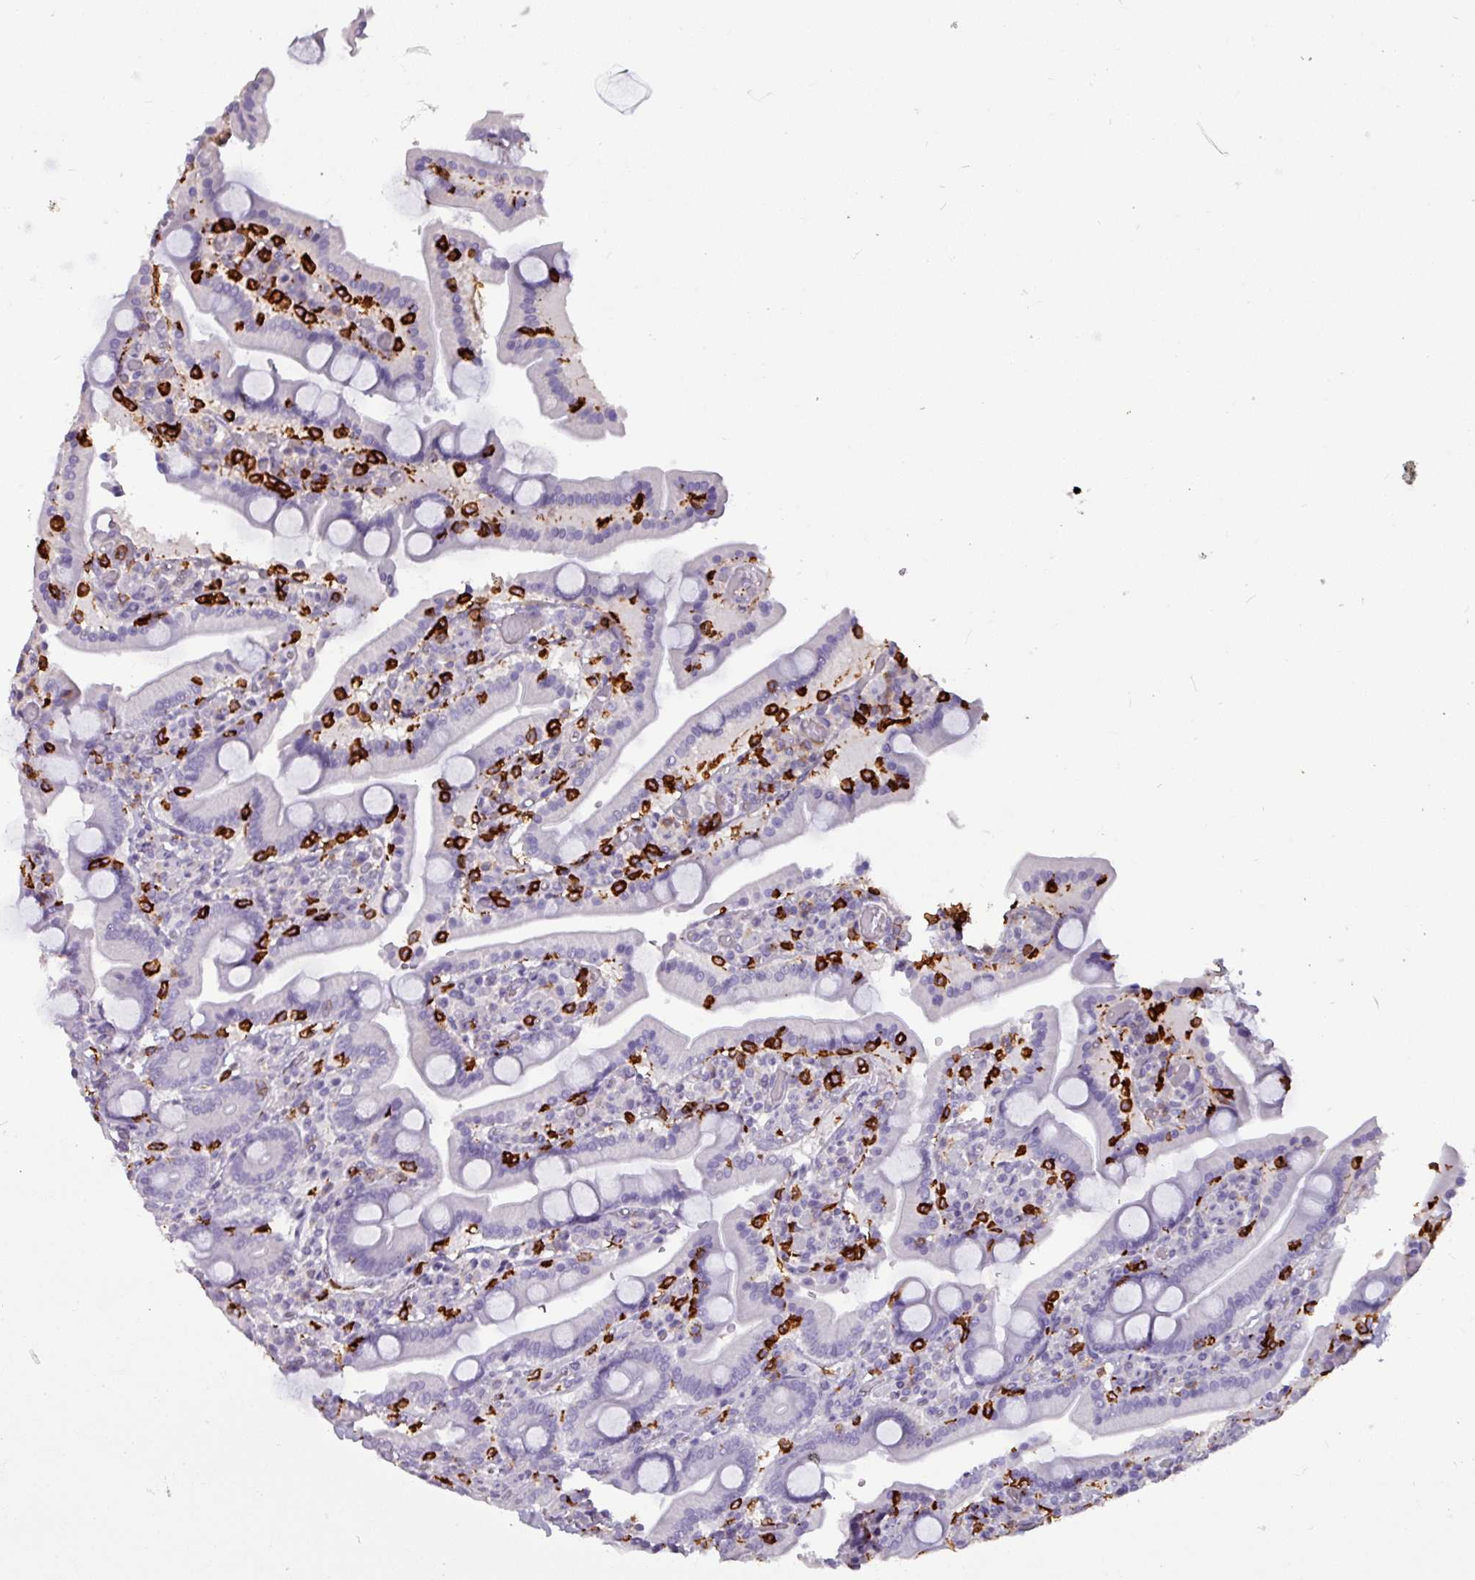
{"staining": {"intensity": "negative", "quantity": "none", "location": "none"}, "tissue": "duodenum", "cell_type": "Glandular cells", "image_type": "normal", "snomed": [{"axis": "morphology", "description": "Normal tissue, NOS"}, {"axis": "topography", "description": "Duodenum"}], "caption": "The photomicrograph displays no significant expression in glandular cells of duodenum.", "gene": "CD8A", "patient": {"sex": "male", "age": 55}}